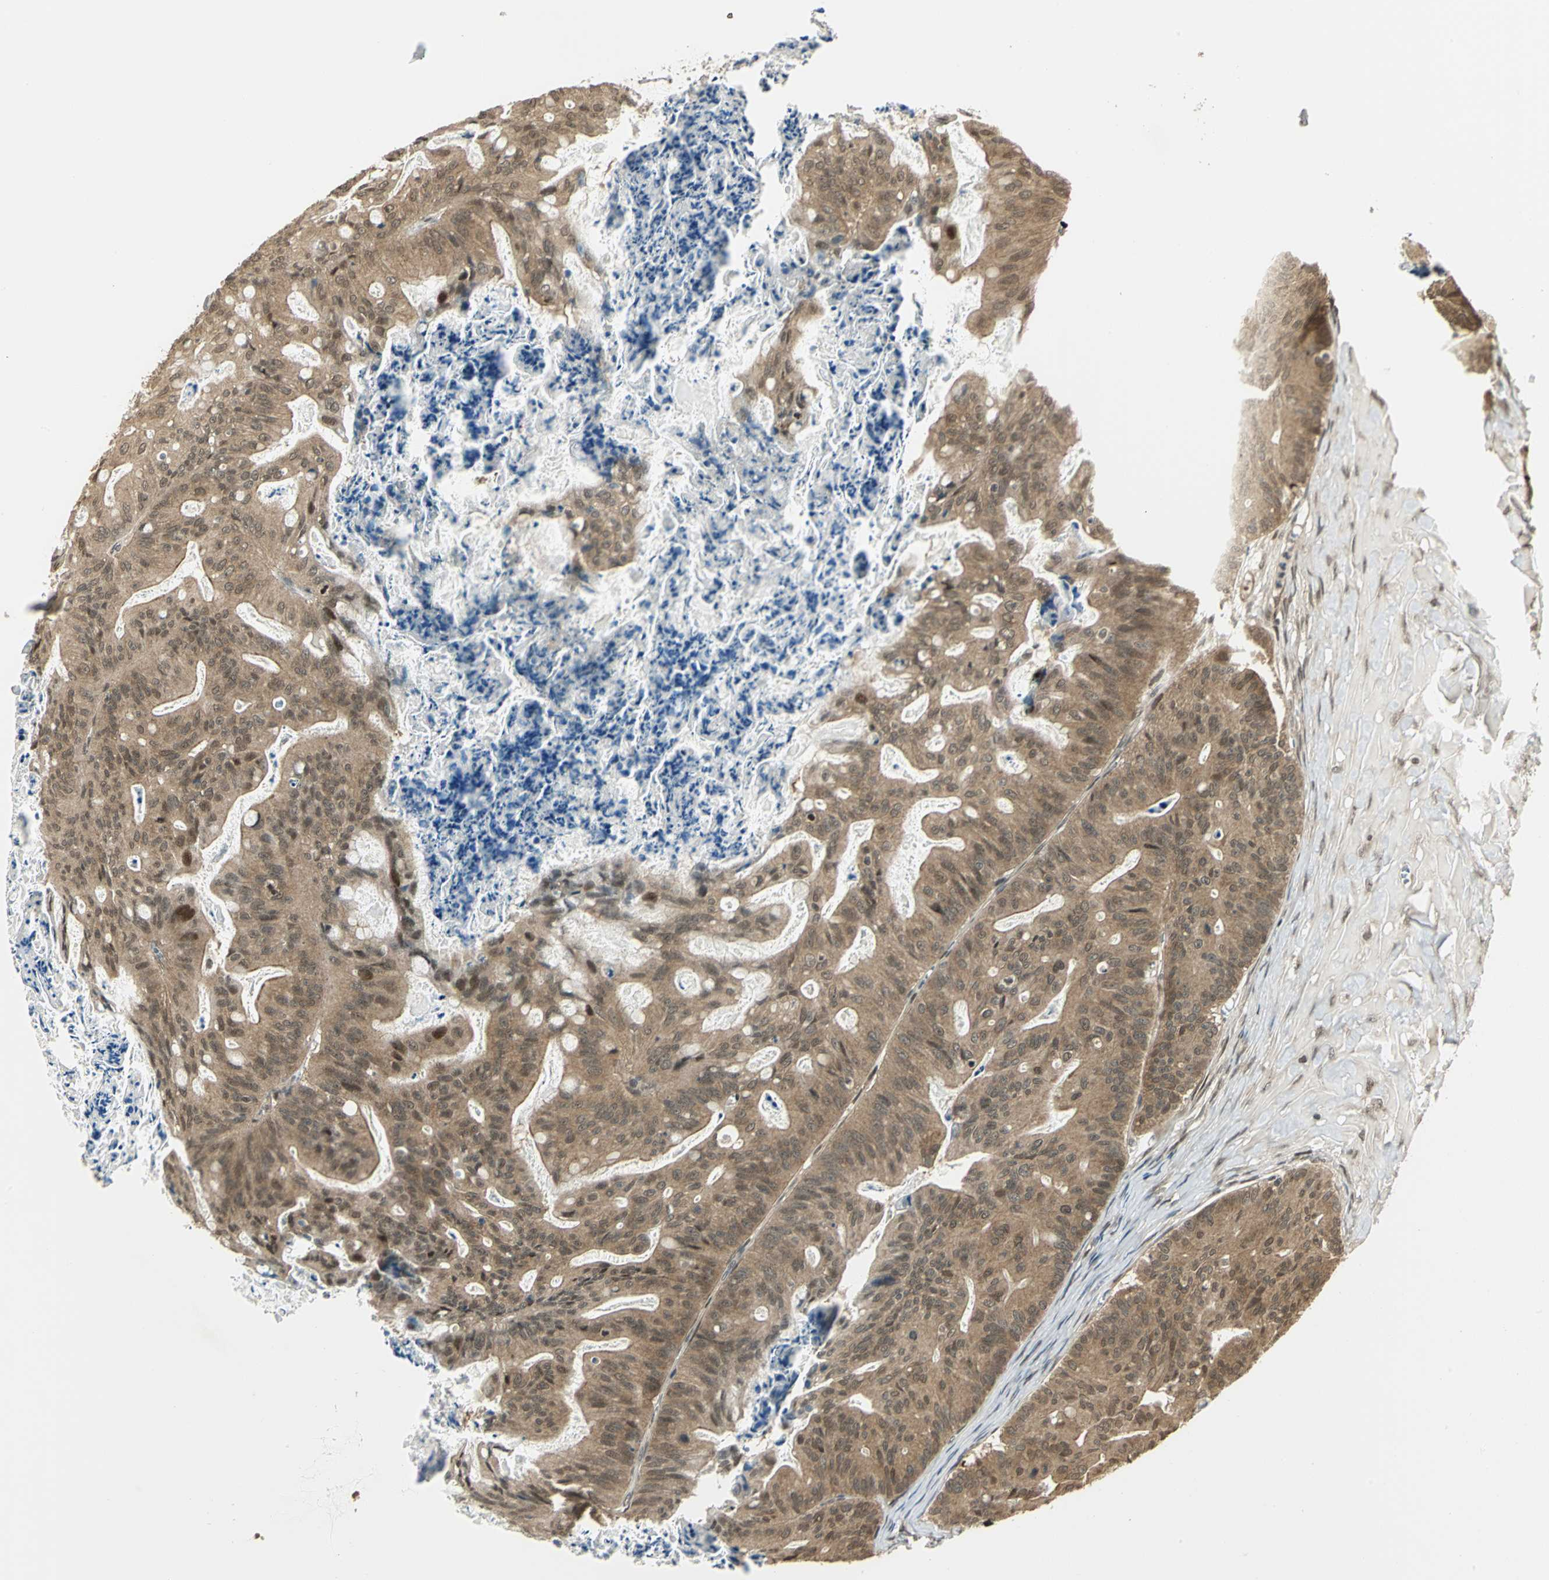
{"staining": {"intensity": "moderate", "quantity": ">75%", "location": "cytoplasmic/membranous,nuclear"}, "tissue": "ovarian cancer", "cell_type": "Tumor cells", "image_type": "cancer", "snomed": [{"axis": "morphology", "description": "Cystadenocarcinoma, mucinous, NOS"}, {"axis": "topography", "description": "Ovary"}], "caption": "About >75% of tumor cells in mucinous cystadenocarcinoma (ovarian) exhibit moderate cytoplasmic/membranous and nuclear protein positivity as visualized by brown immunohistochemical staining.", "gene": "PSMC3", "patient": {"sex": "female", "age": 36}}